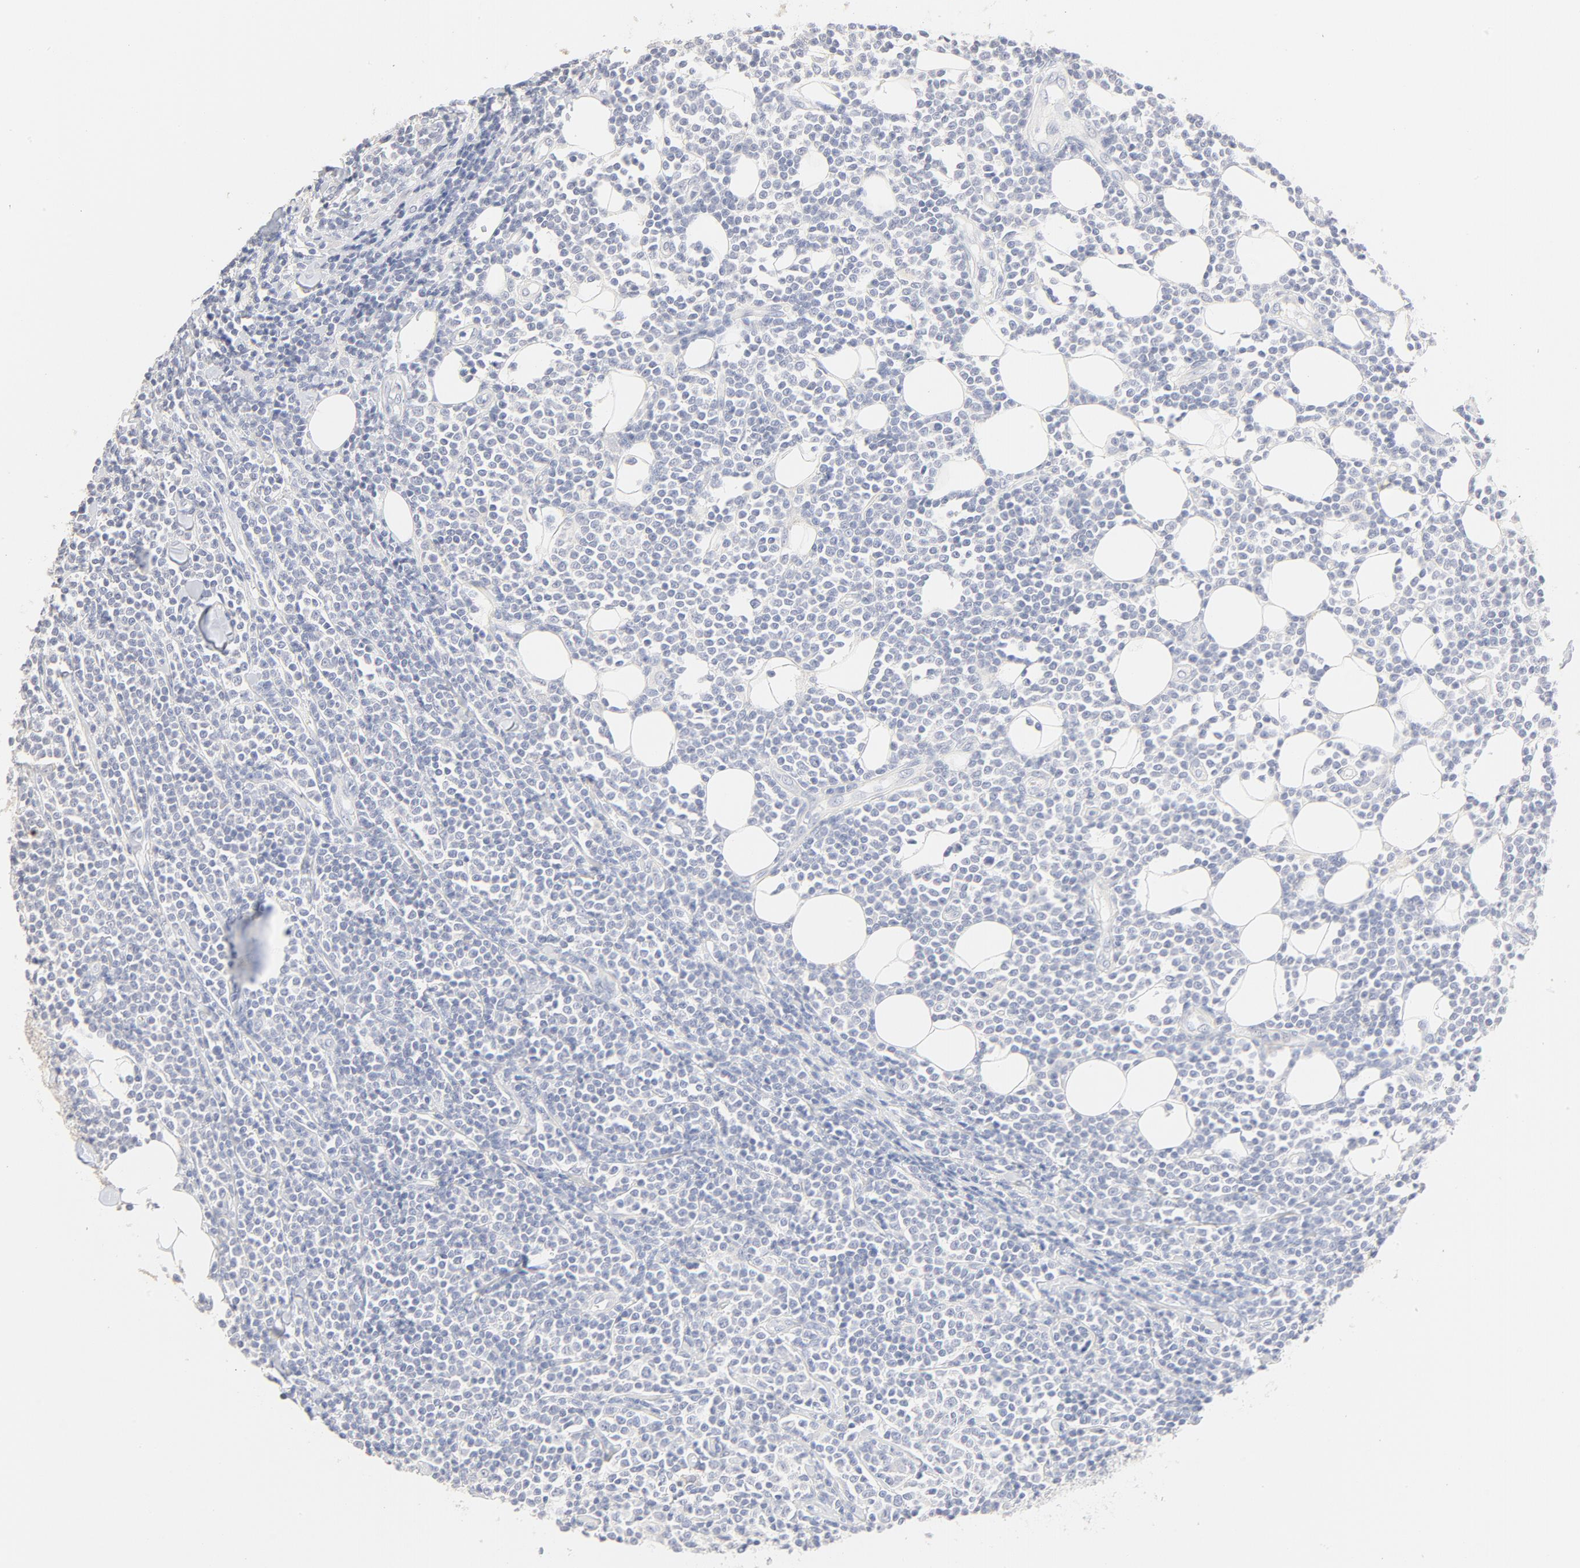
{"staining": {"intensity": "negative", "quantity": "none", "location": "none"}, "tissue": "lymphoma", "cell_type": "Tumor cells", "image_type": "cancer", "snomed": [{"axis": "morphology", "description": "Malignant lymphoma, non-Hodgkin's type, Low grade"}, {"axis": "topography", "description": "Soft tissue"}], "caption": "Malignant lymphoma, non-Hodgkin's type (low-grade) was stained to show a protein in brown. There is no significant staining in tumor cells.", "gene": "FCGBP", "patient": {"sex": "male", "age": 92}}